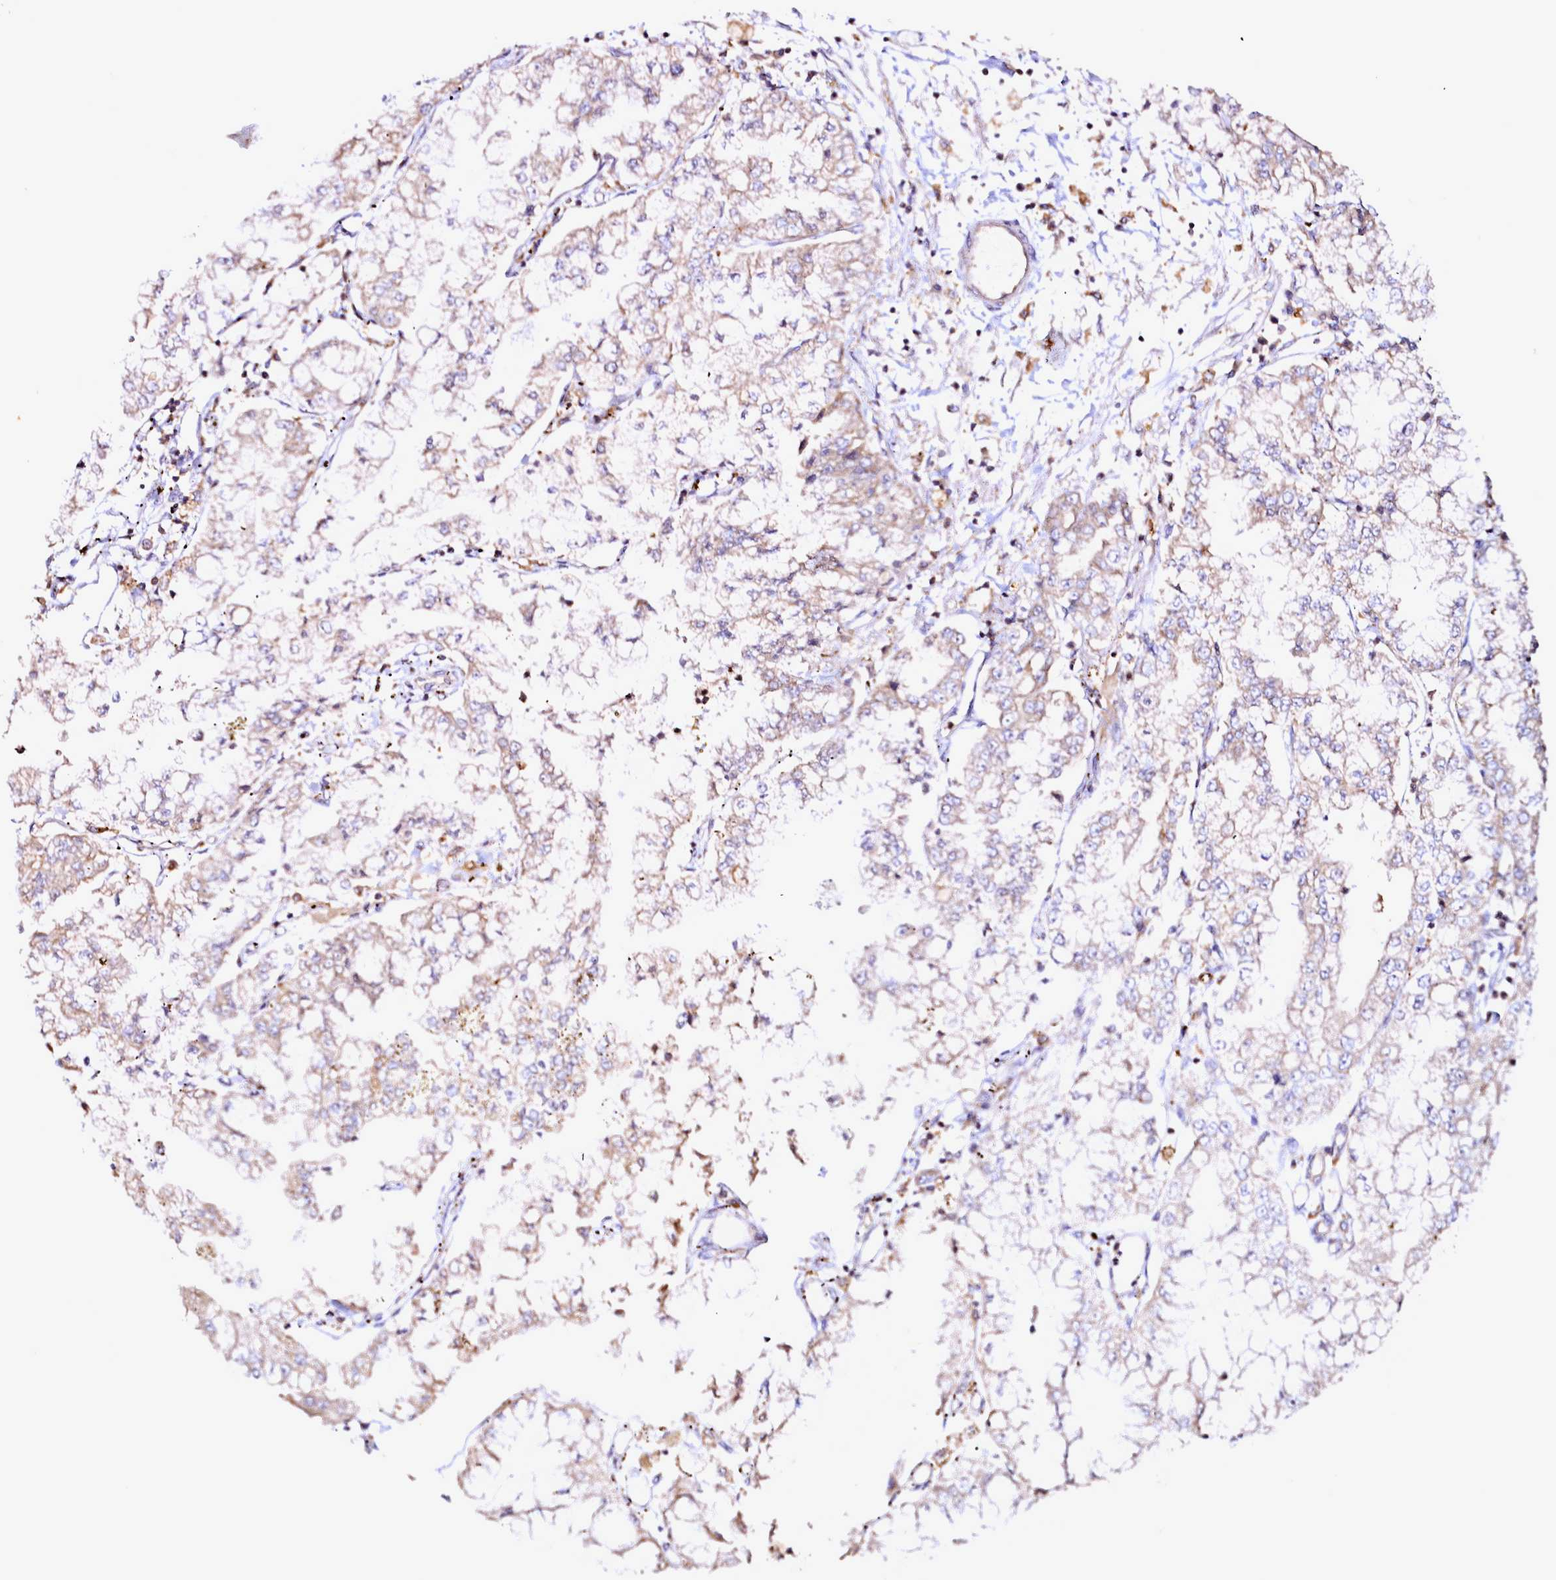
{"staining": {"intensity": "weak", "quantity": "25%-75%", "location": "cytoplasmic/membranous"}, "tissue": "stomach cancer", "cell_type": "Tumor cells", "image_type": "cancer", "snomed": [{"axis": "morphology", "description": "Adenocarcinoma, NOS"}, {"axis": "topography", "description": "Stomach"}], "caption": "IHC (DAB (3,3'-diaminobenzidine)) staining of human adenocarcinoma (stomach) shows weak cytoplasmic/membranous protein expression in approximately 25%-75% of tumor cells.", "gene": "NCKAP1L", "patient": {"sex": "male", "age": 76}}